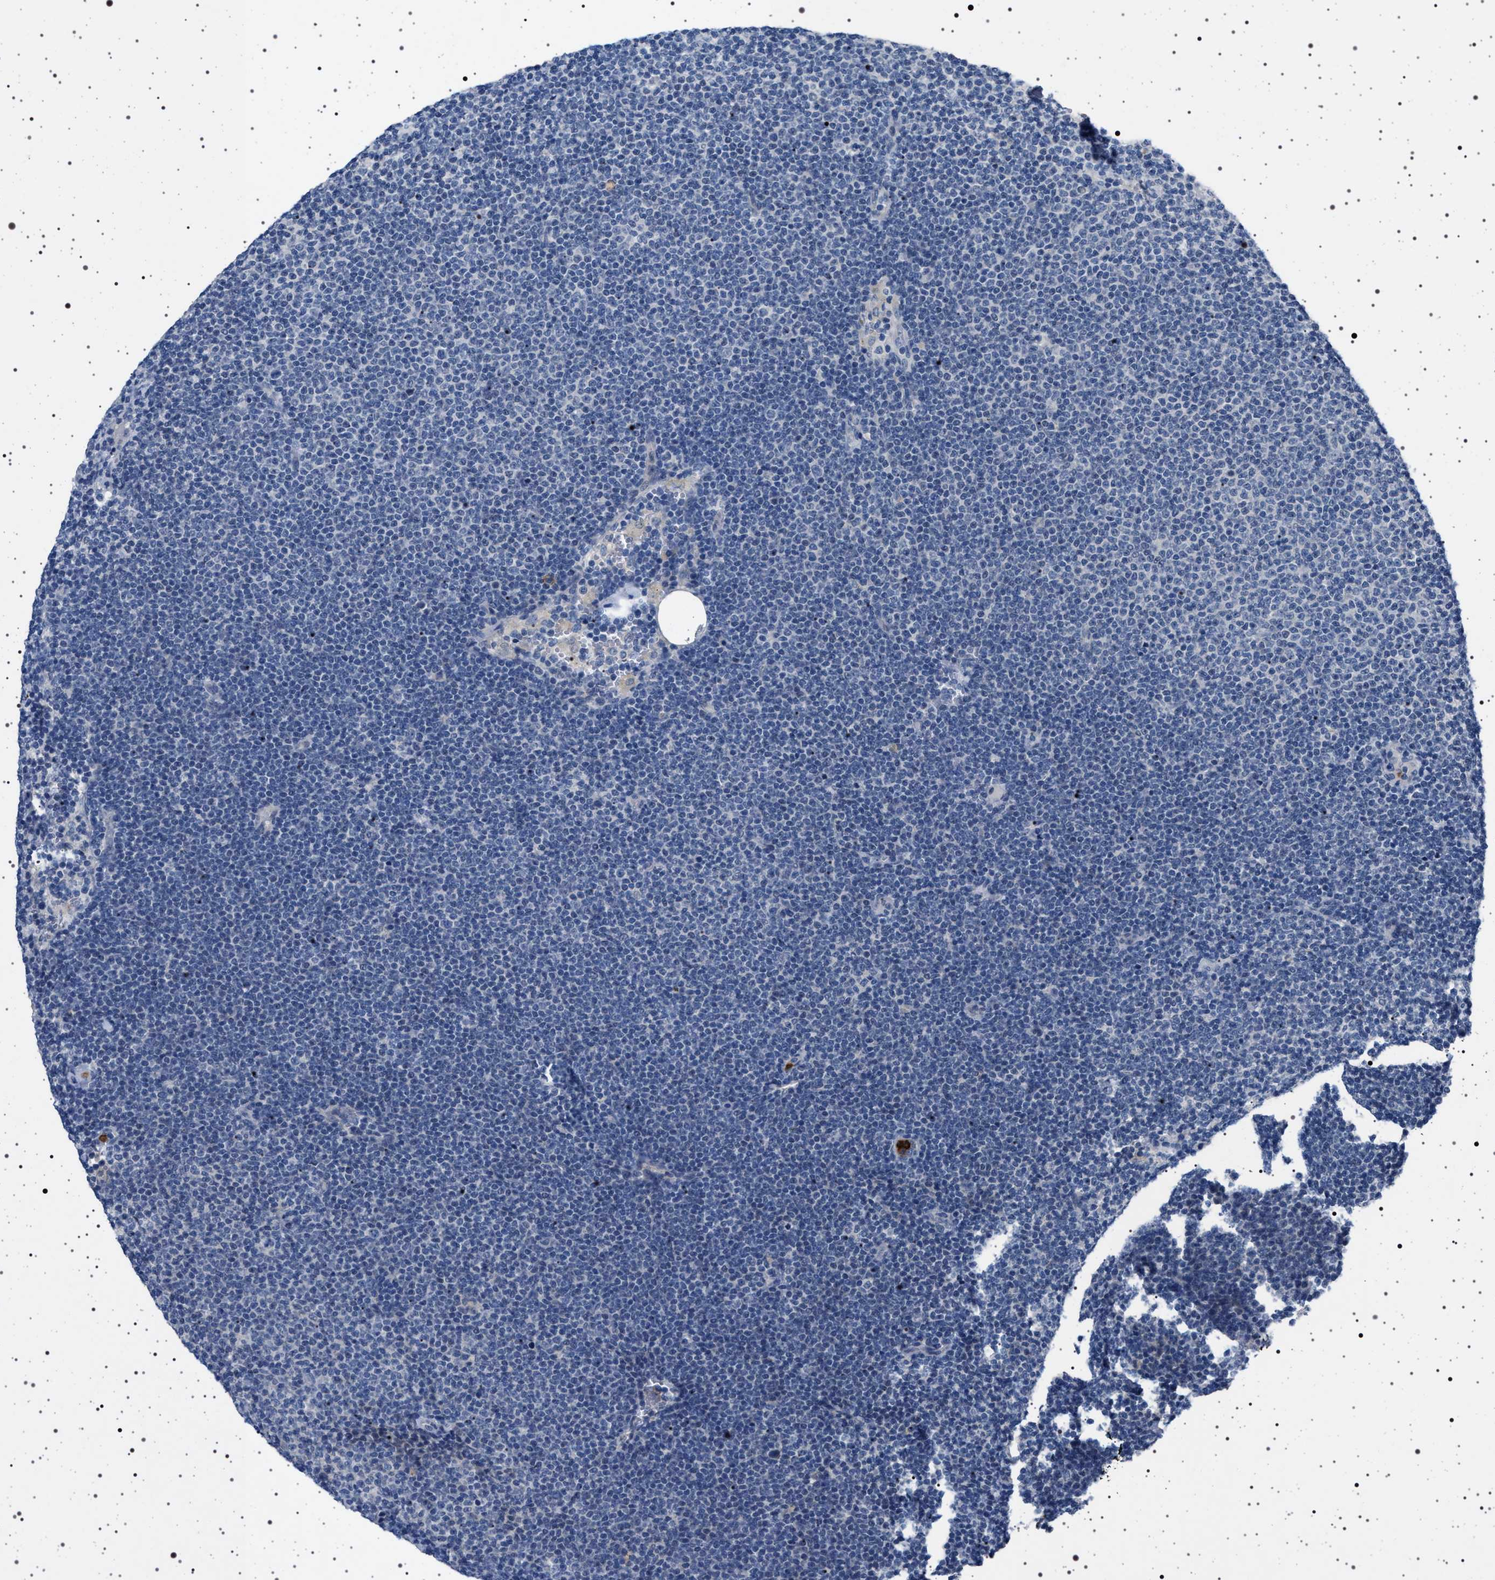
{"staining": {"intensity": "negative", "quantity": "none", "location": "none"}, "tissue": "lymphoma", "cell_type": "Tumor cells", "image_type": "cancer", "snomed": [{"axis": "morphology", "description": "Malignant lymphoma, non-Hodgkin's type, Low grade"}, {"axis": "topography", "description": "Lymph node"}], "caption": "This is a photomicrograph of immunohistochemistry (IHC) staining of lymphoma, which shows no expression in tumor cells. (DAB immunohistochemistry visualized using brightfield microscopy, high magnification).", "gene": "NAT9", "patient": {"sex": "female", "age": 53}}